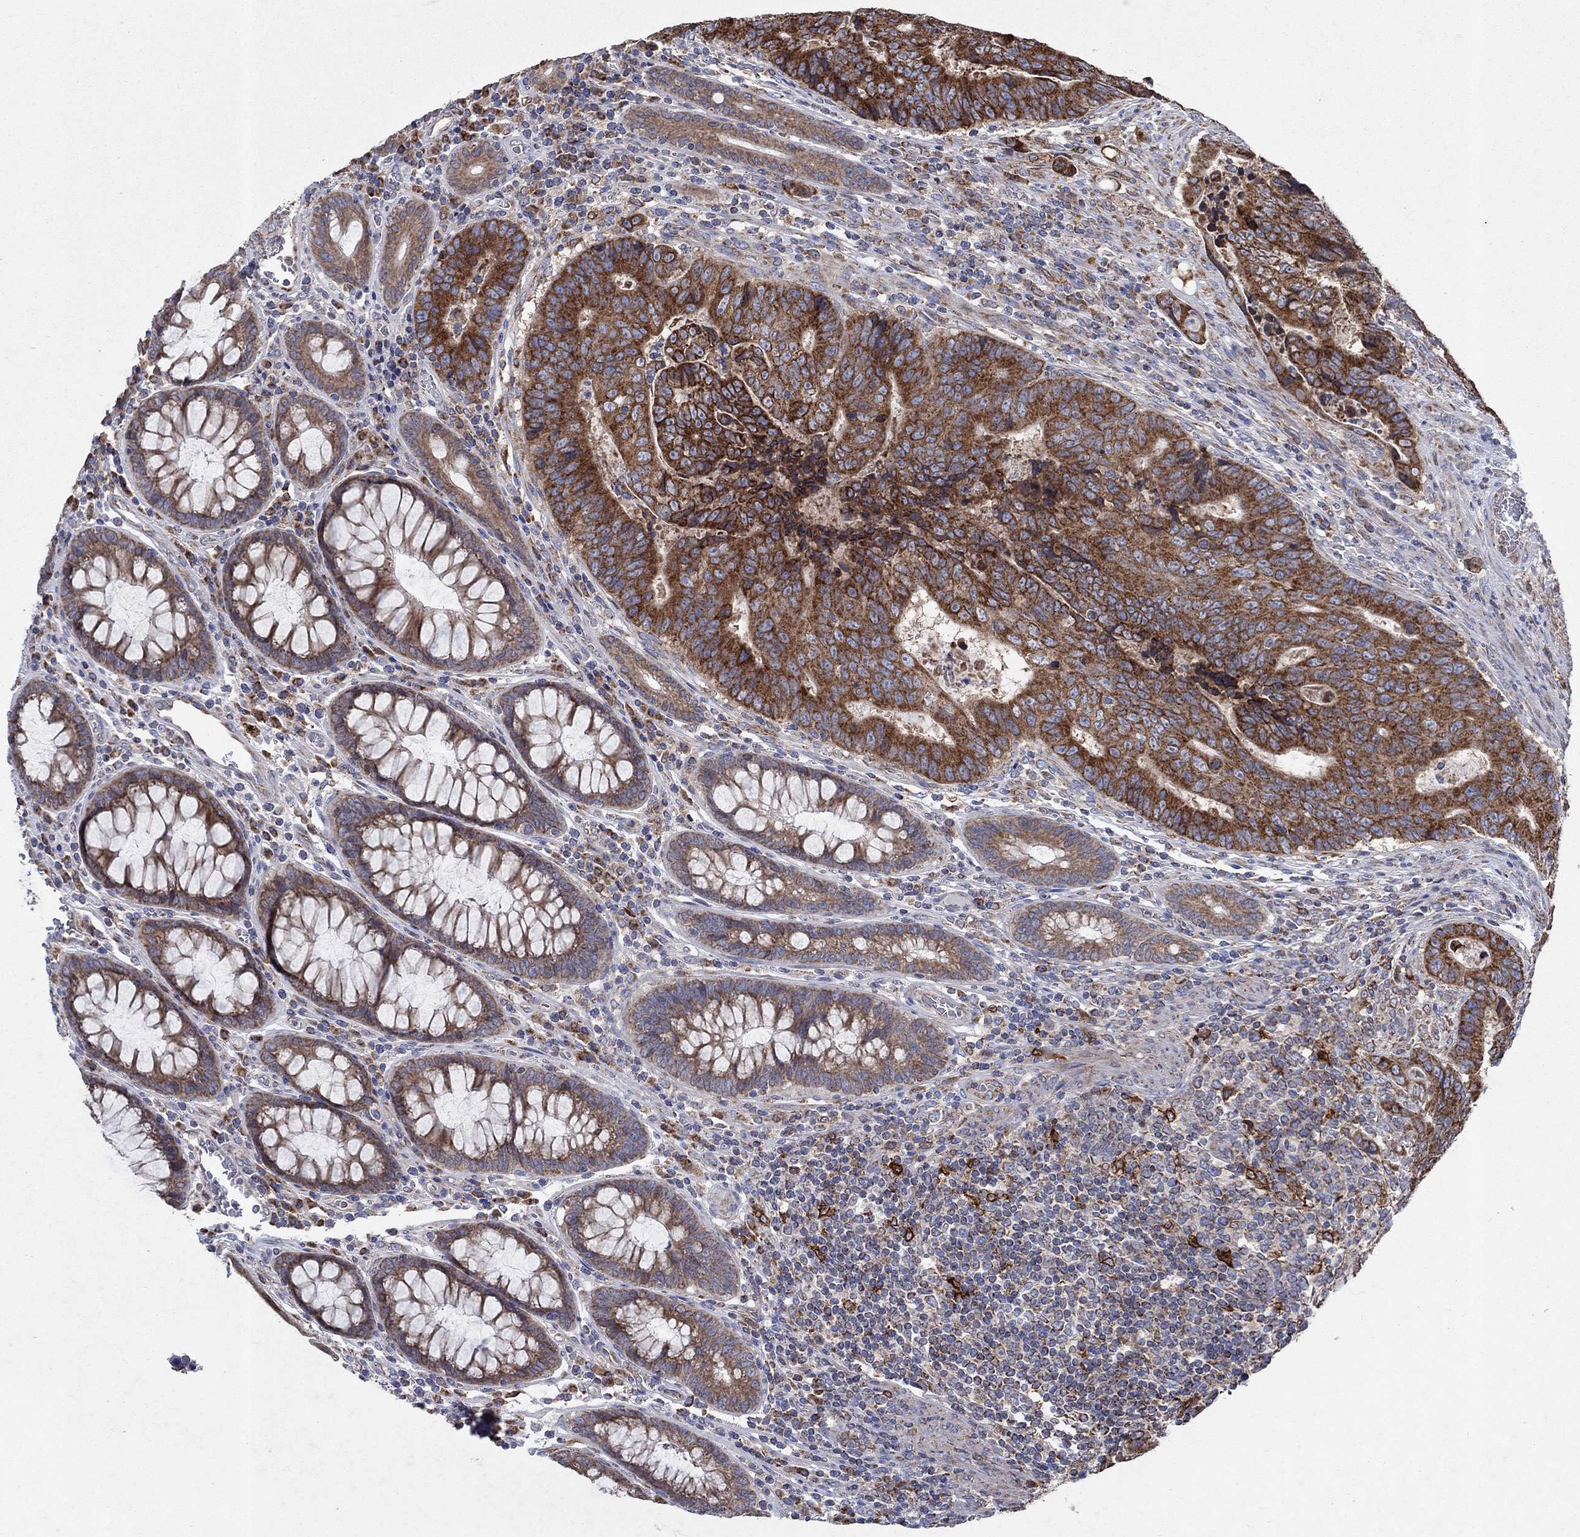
{"staining": {"intensity": "strong", "quantity": ">75%", "location": "cytoplasmic/membranous"}, "tissue": "colorectal cancer", "cell_type": "Tumor cells", "image_type": "cancer", "snomed": [{"axis": "morphology", "description": "Adenocarcinoma, NOS"}, {"axis": "topography", "description": "Colon"}], "caption": "Immunohistochemistry (DAB (3,3'-diaminobenzidine)) staining of human colorectal cancer (adenocarcinoma) demonstrates strong cytoplasmic/membranous protein expression in approximately >75% of tumor cells.", "gene": "NCEH1", "patient": {"sex": "female", "age": 48}}